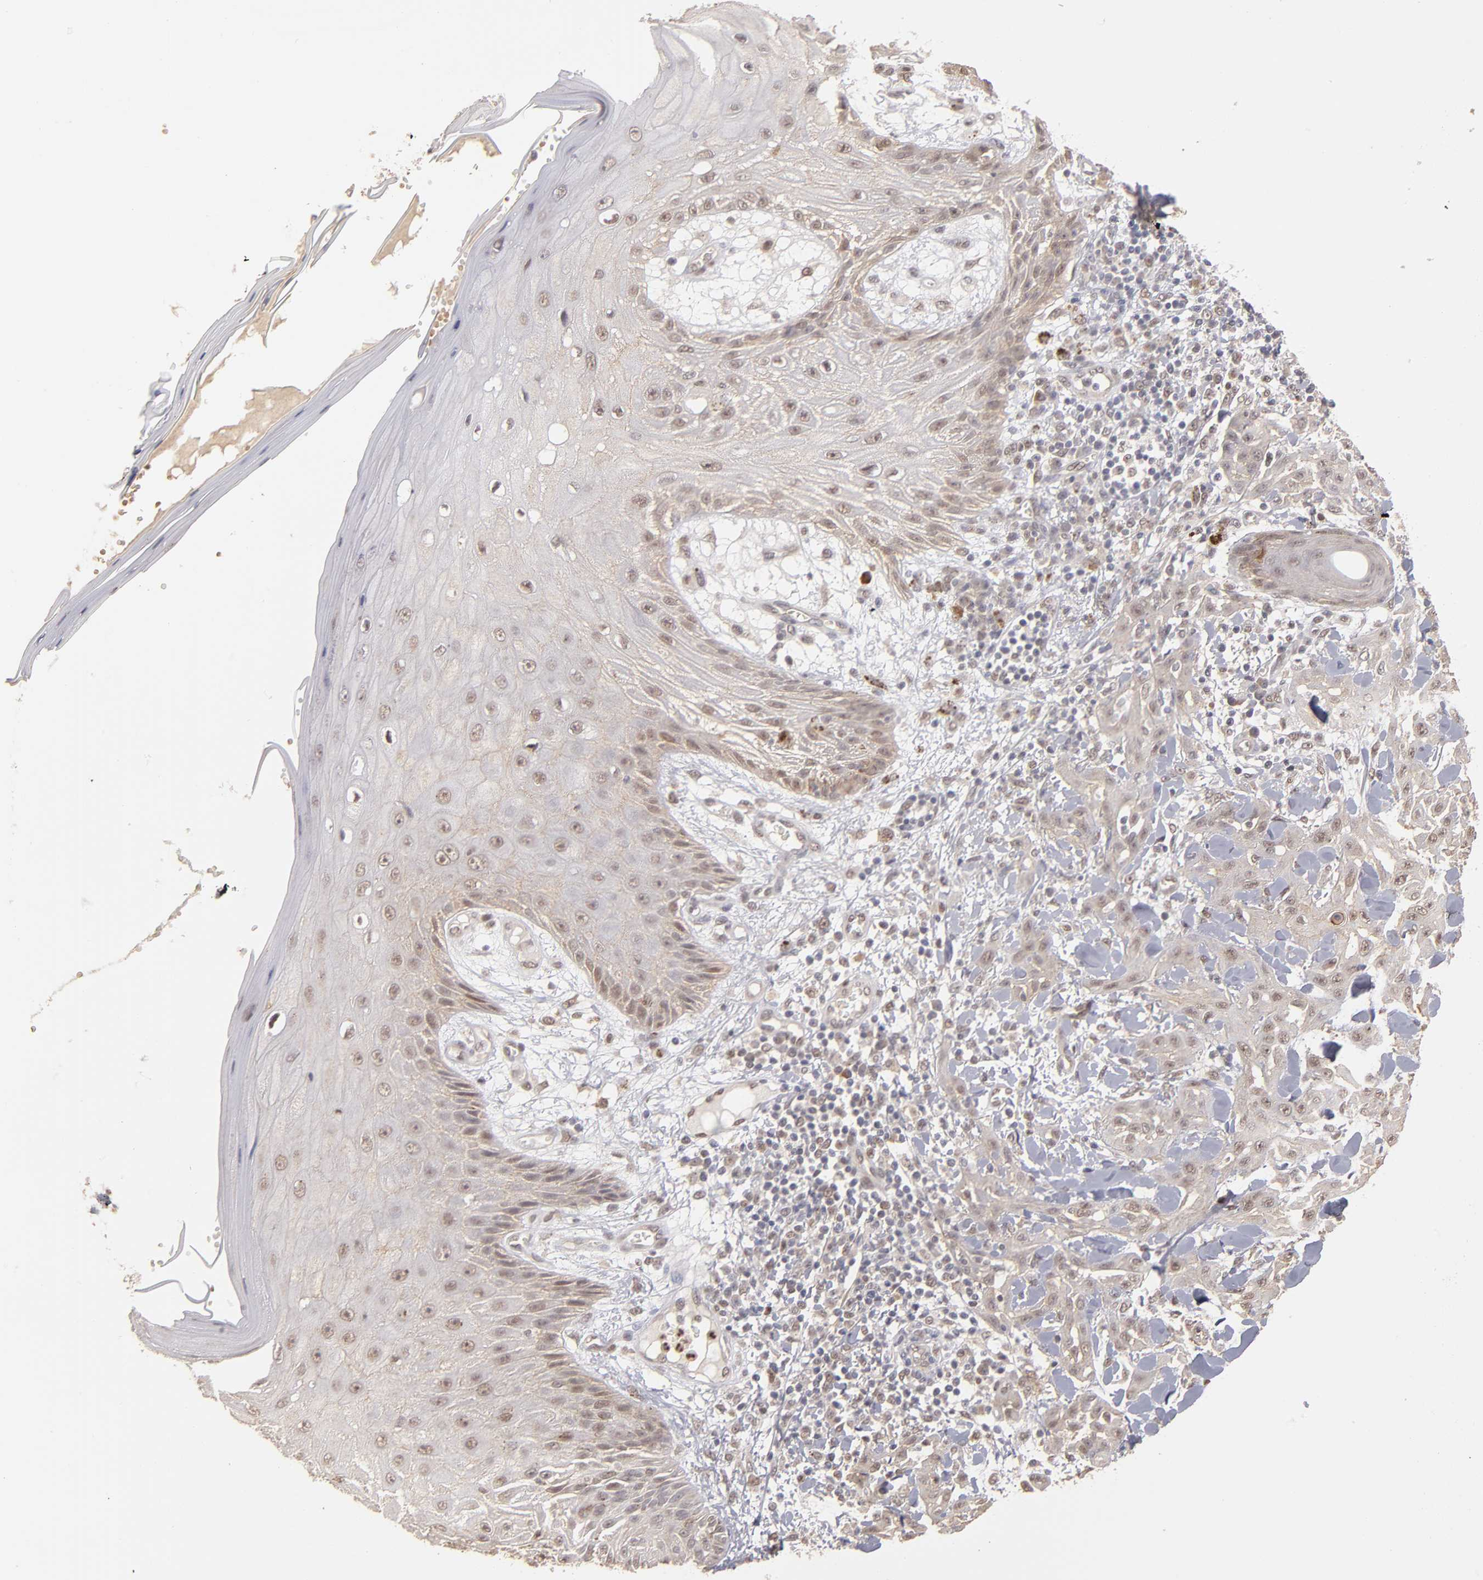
{"staining": {"intensity": "weak", "quantity": ">75%", "location": "cytoplasmic/membranous,nuclear"}, "tissue": "skin cancer", "cell_type": "Tumor cells", "image_type": "cancer", "snomed": [{"axis": "morphology", "description": "Squamous cell carcinoma, NOS"}, {"axis": "topography", "description": "Skin"}], "caption": "Immunohistochemical staining of human skin squamous cell carcinoma demonstrates weak cytoplasmic/membranous and nuclear protein expression in about >75% of tumor cells.", "gene": "NFE2", "patient": {"sex": "male", "age": 24}}